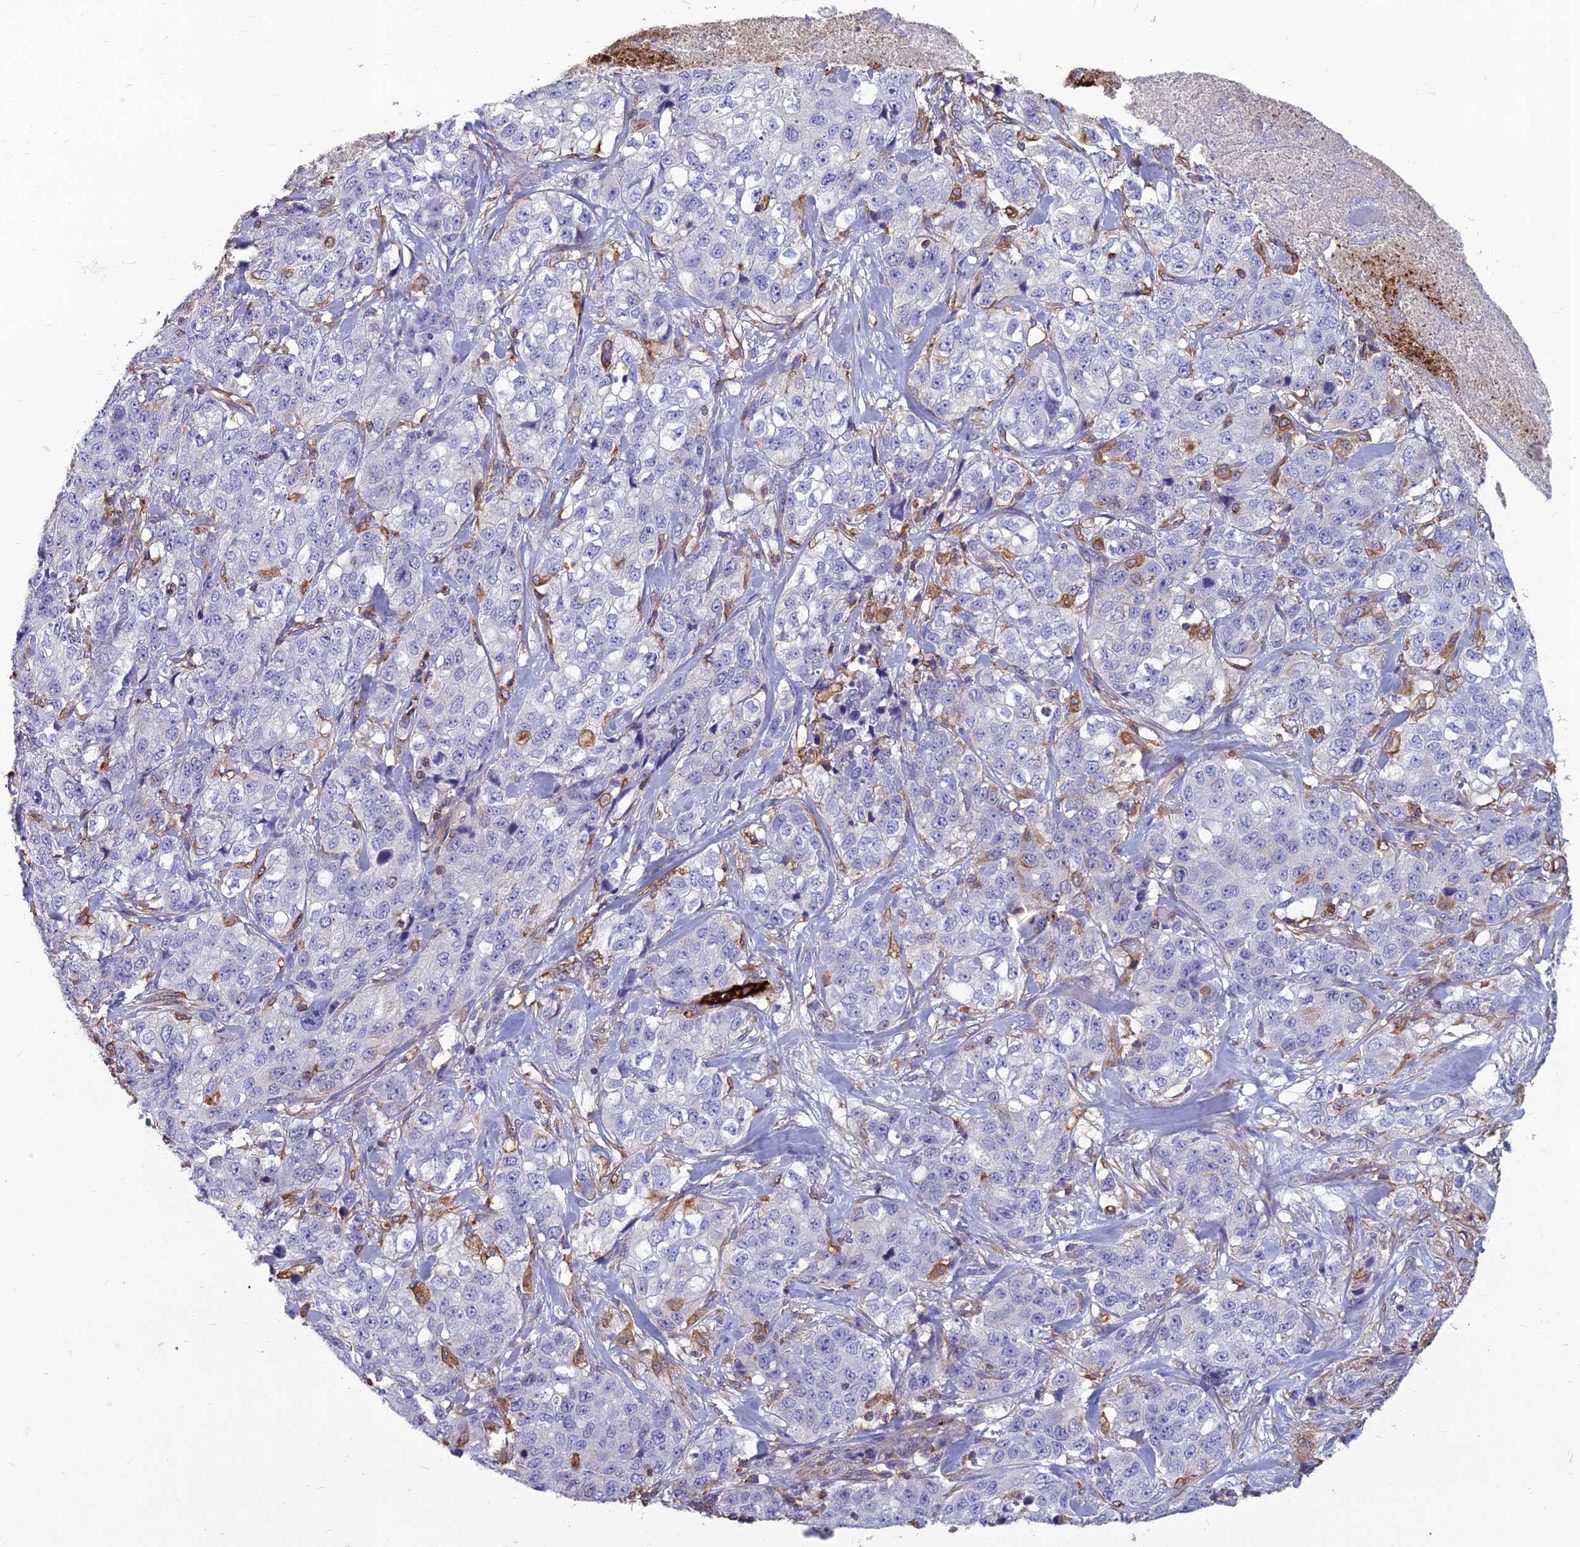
{"staining": {"intensity": "negative", "quantity": "none", "location": "none"}, "tissue": "stomach cancer", "cell_type": "Tumor cells", "image_type": "cancer", "snomed": [{"axis": "morphology", "description": "Adenocarcinoma, NOS"}, {"axis": "topography", "description": "Stomach"}], "caption": "Immunohistochemical staining of human stomach cancer demonstrates no significant positivity in tumor cells.", "gene": "PSMD11", "patient": {"sex": "male", "age": 48}}